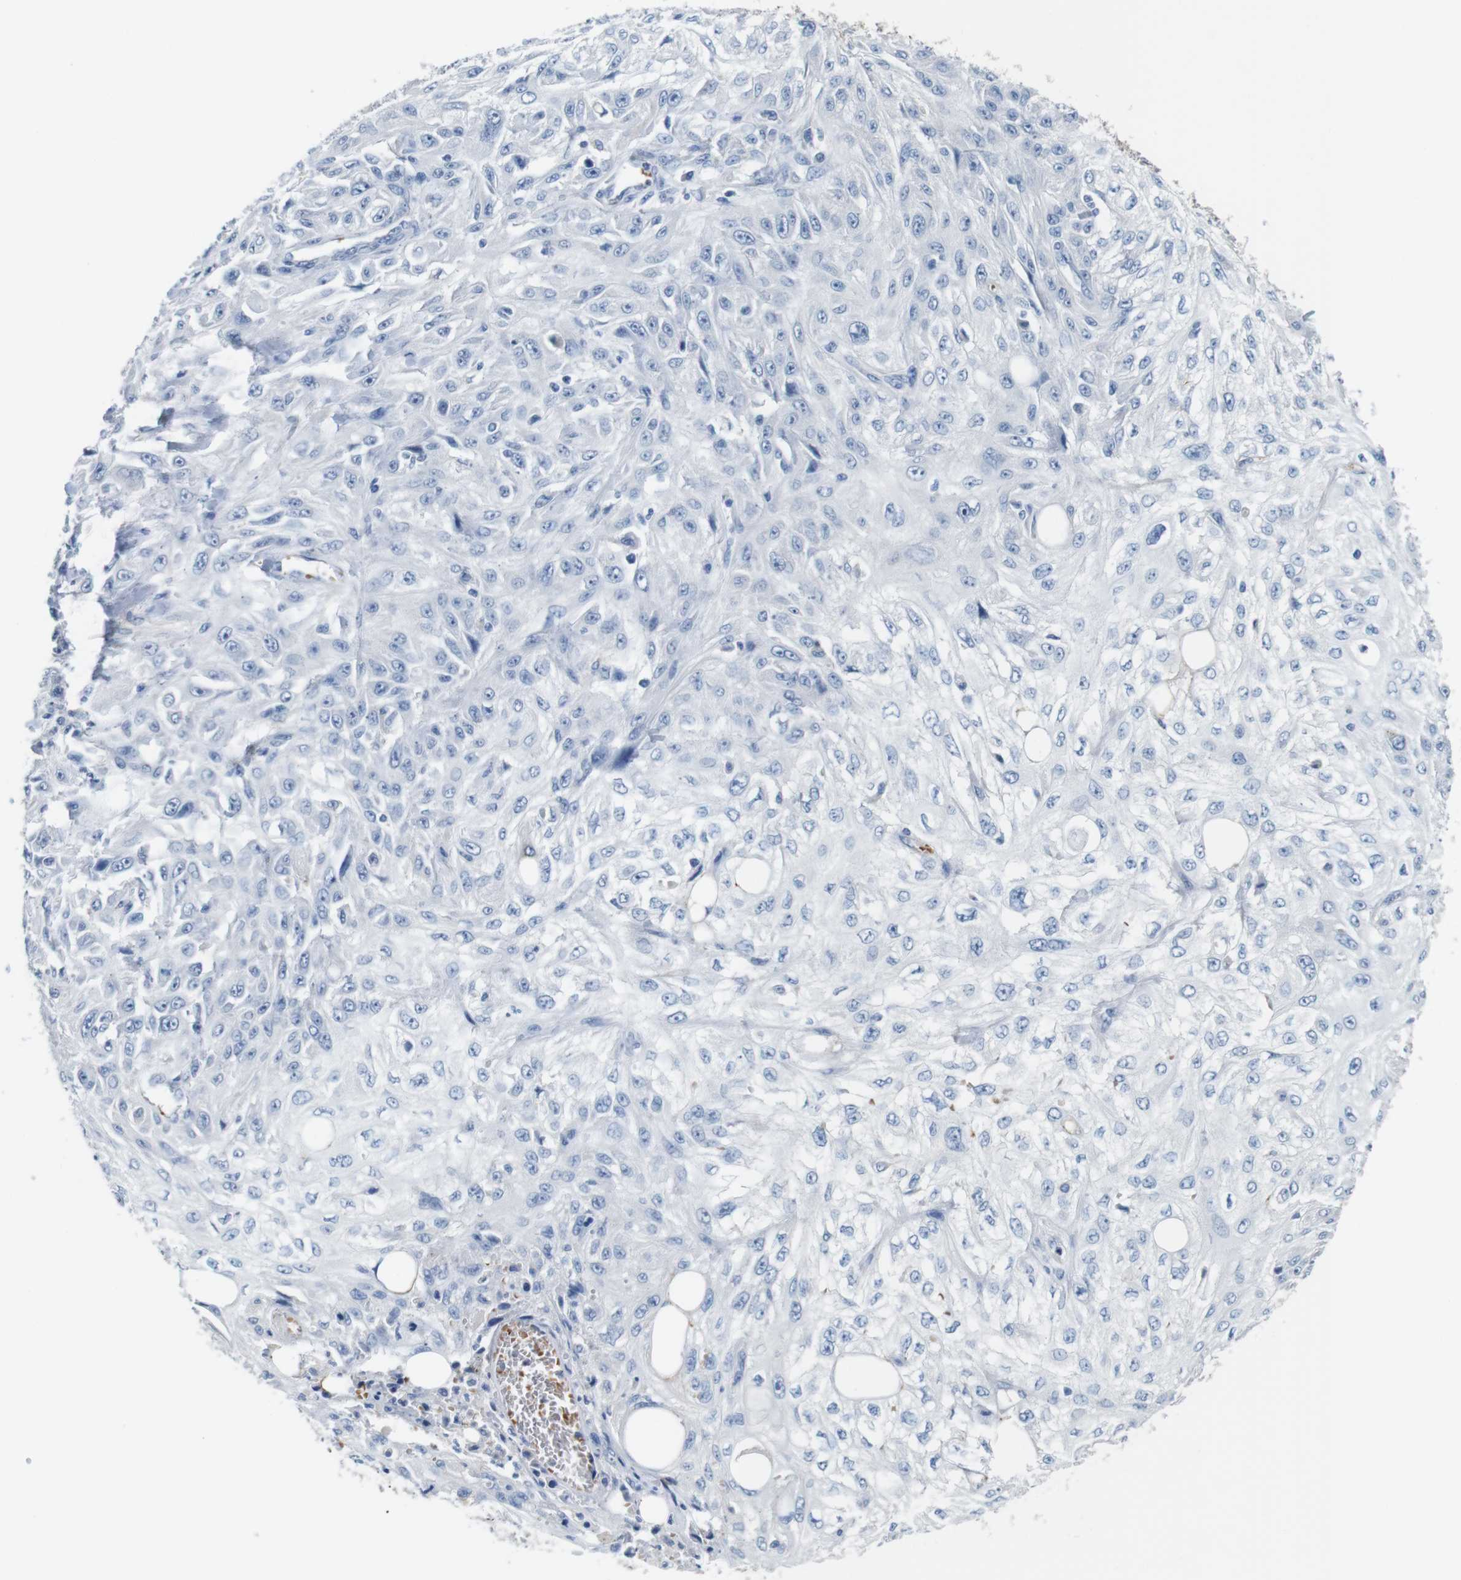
{"staining": {"intensity": "negative", "quantity": "none", "location": "none"}, "tissue": "skin cancer", "cell_type": "Tumor cells", "image_type": "cancer", "snomed": [{"axis": "morphology", "description": "Squamous cell carcinoma, NOS"}, {"axis": "topography", "description": "Skin"}], "caption": "DAB immunohistochemical staining of skin squamous cell carcinoma demonstrates no significant positivity in tumor cells.", "gene": "IGSF8", "patient": {"sex": "male", "age": 75}}